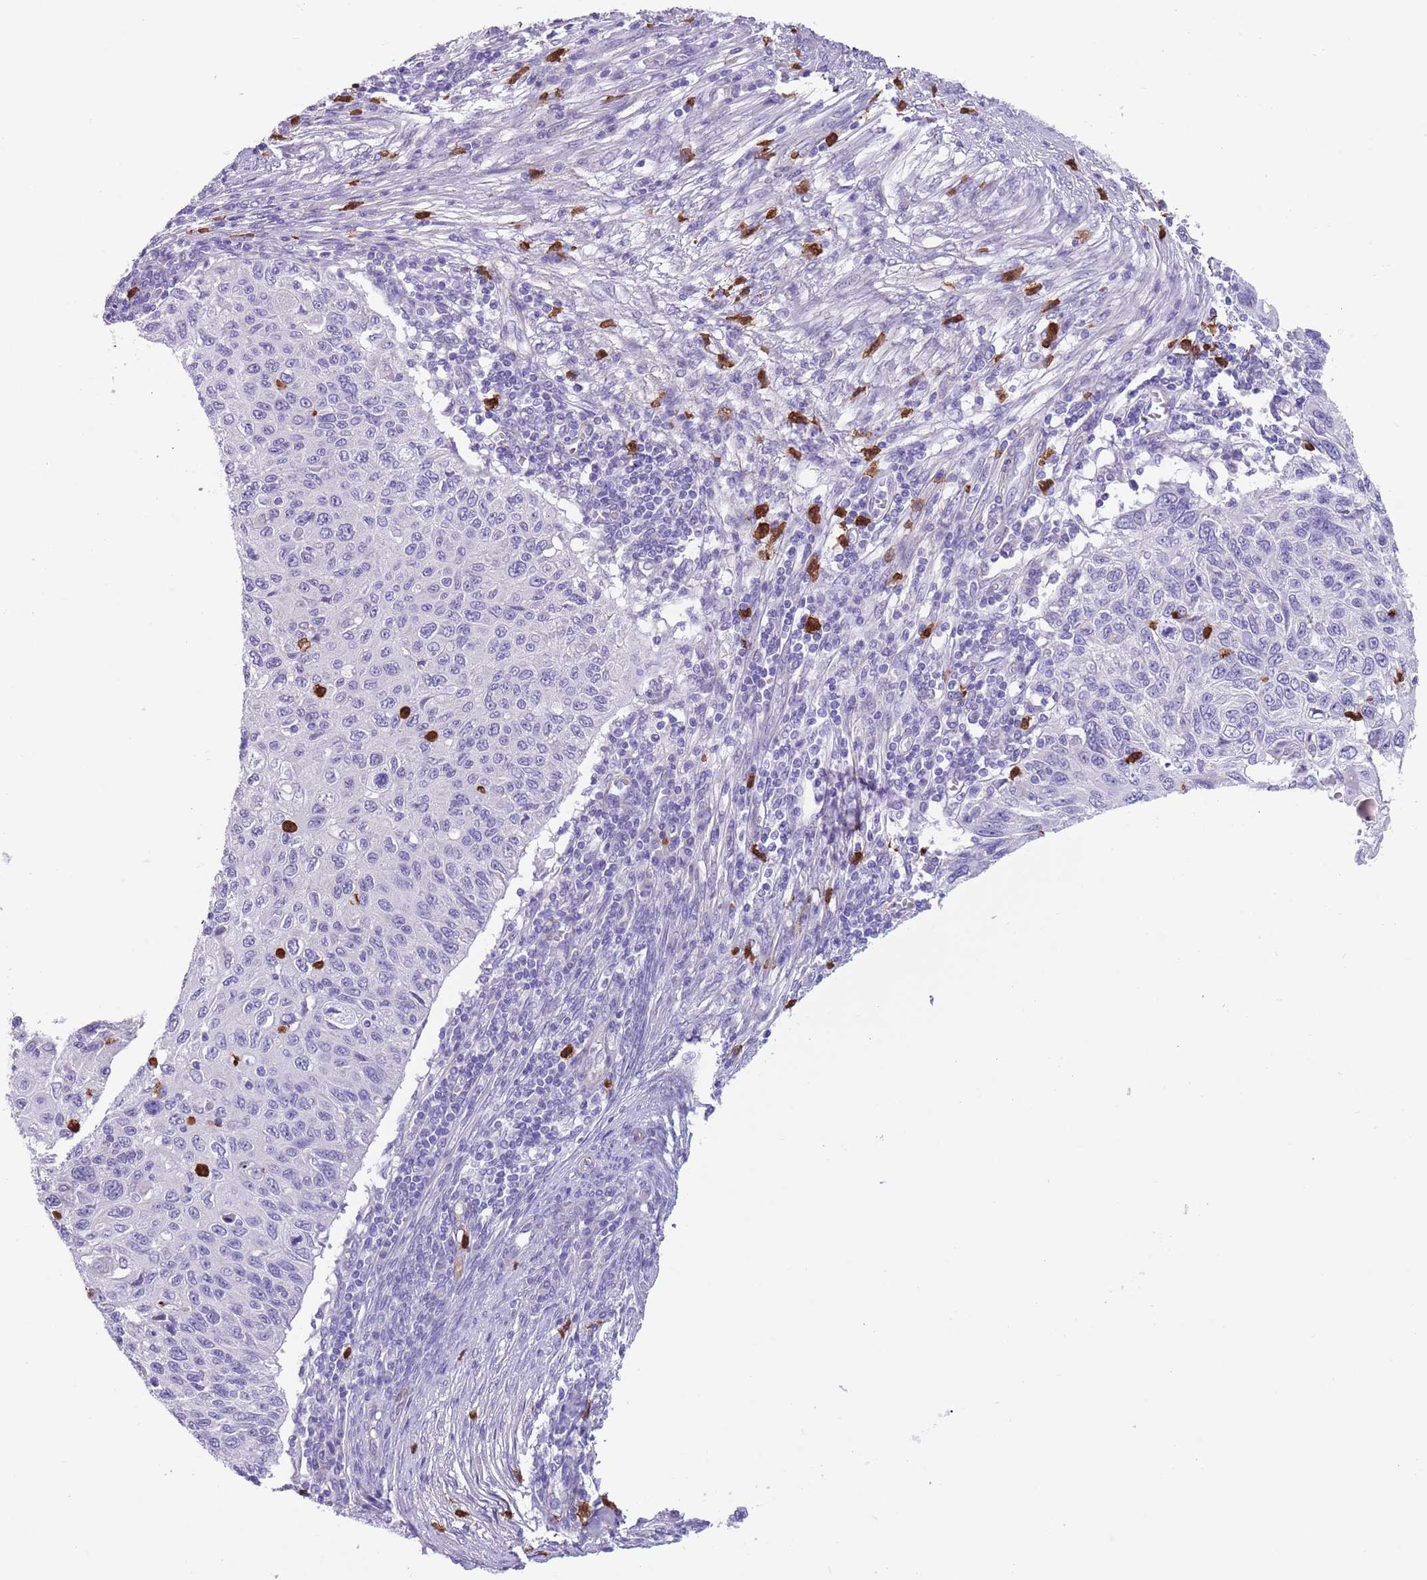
{"staining": {"intensity": "negative", "quantity": "none", "location": "none"}, "tissue": "cervical cancer", "cell_type": "Tumor cells", "image_type": "cancer", "snomed": [{"axis": "morphology", "description": "Squamous cell carcinoma, NOS"}, {"axis": "topography", "description": "Cervix"}], "caption": "DAB immunohistochemical staining of cervical squamous cell carcinoma displays no significant positivity in tumor cells. The staining was performed using DAB to visualize the protein expression in brown, while the nuclei were stained in blue with hematoxylin (Magnification: 20x).", "gene": "TSGA13", "patient": {"sex": "female", "age": 70}}